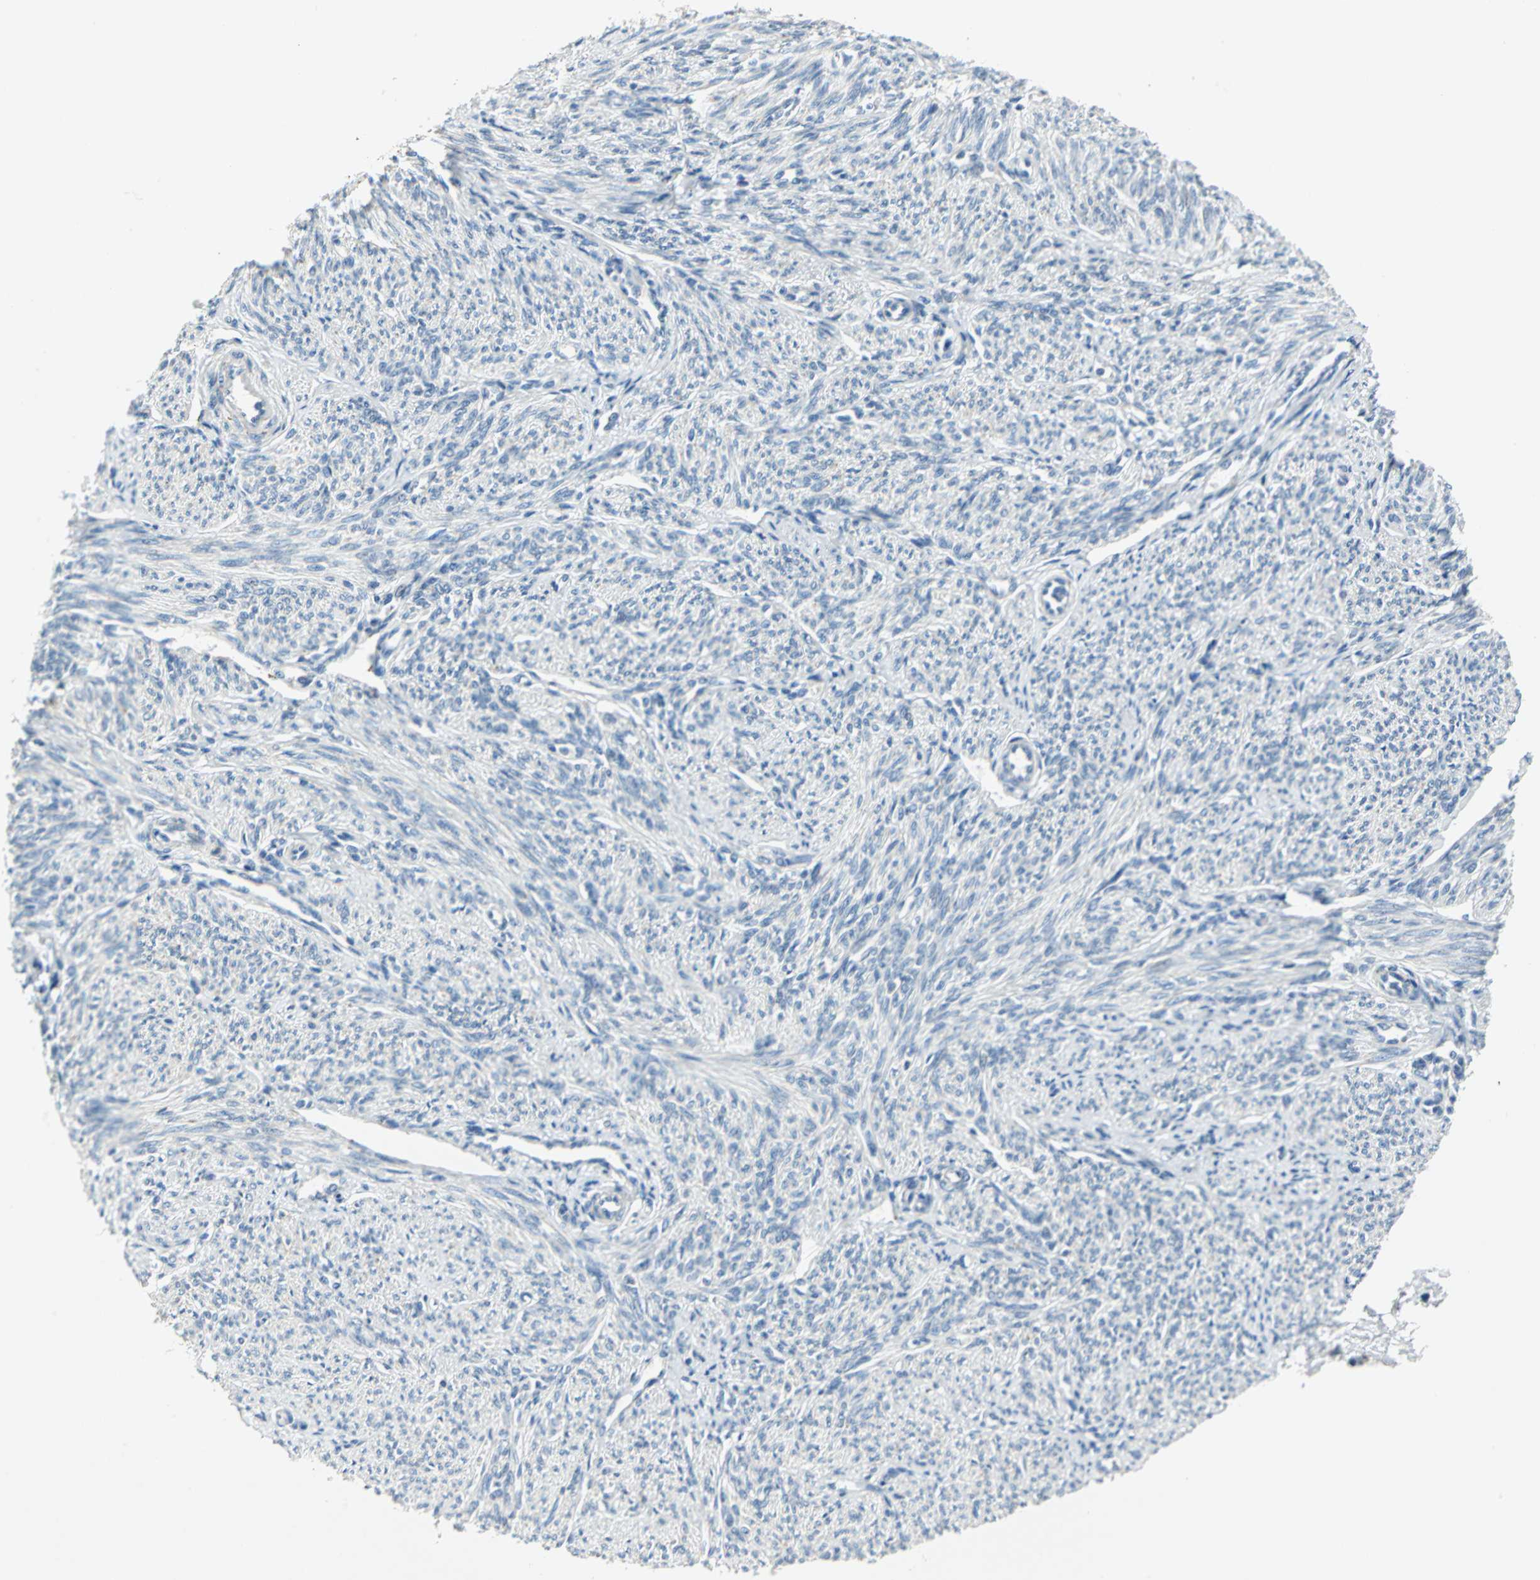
{"staining": {"intensity": "negative", "quantity": "none", "location": "none"}, "tissue": "smooth muscle", "cell_type": "Smooth muscle cells", "image_type": "normal", "snomed": [{"axis": "morphology", "description": "Normal tissue, NOS"}, {"axis": "topography", "description": "Smooth muscle"}], "caption": "This is an immunohistochemistry photomicrograph of unremarkable human smooth muscle. There is no staining in smooth muscle cells.", "gene": "RAD17", "patient": {"sex": "female", "age": 65}}